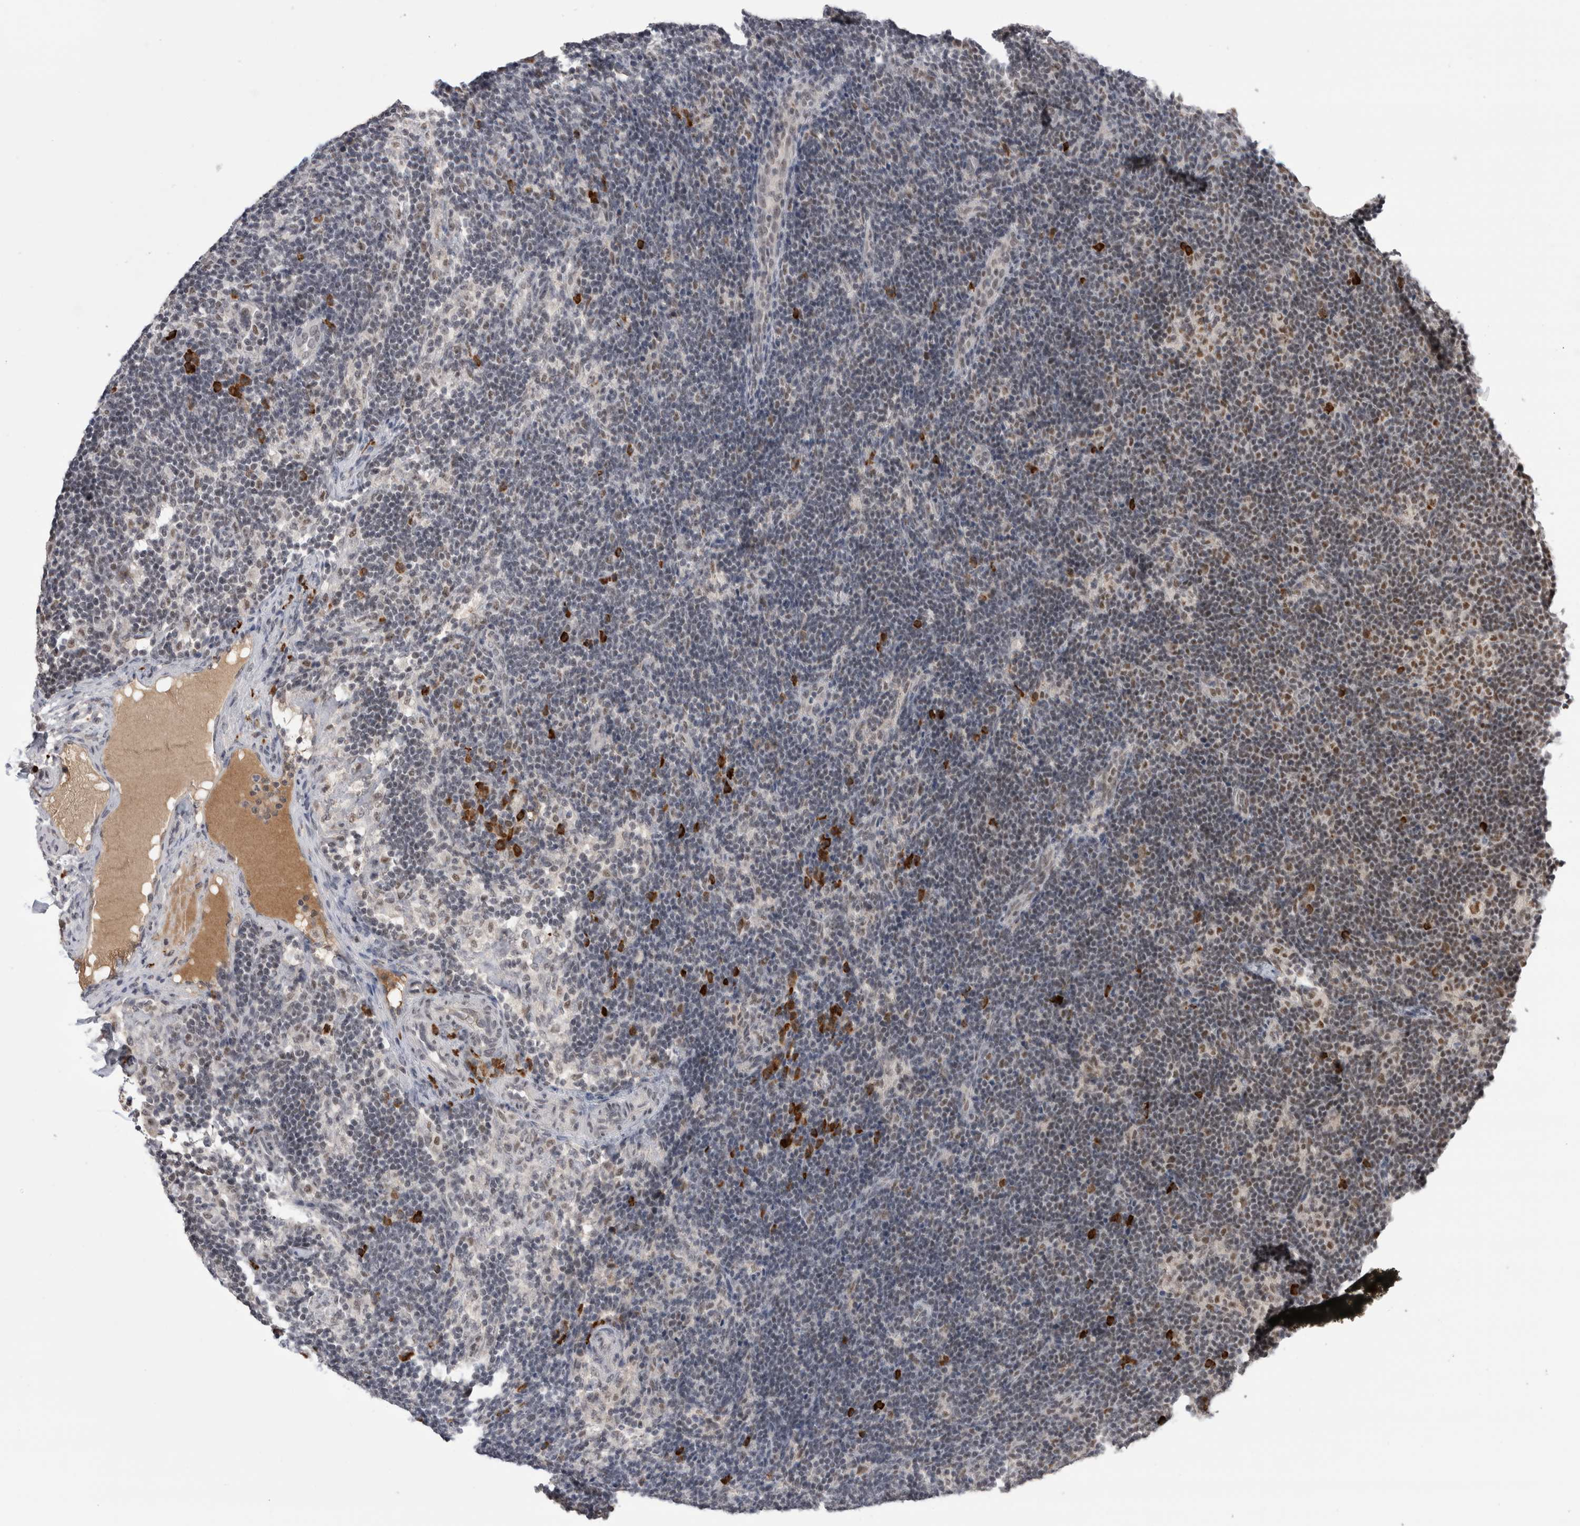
{"staining": {"intensity": "moderate", "quantity": ">75%", "location": "nuclear"}, "tissue": "lymph node", "cell_type": "Germinal center cells", "image_type": "normal", "snomed": [{"axis": "morphology", "description": "Normal tissue, NOS"}, {"axis": "topography", "description": "Lymph node"}], "caption": "Lymph node stained with immunohistochemistry (IHC) displays moderate nuclear positivity in approximately >75% of germinal center cells.", "gene": "ZNF24", "patient": {"sex": "female", "age": 22}}